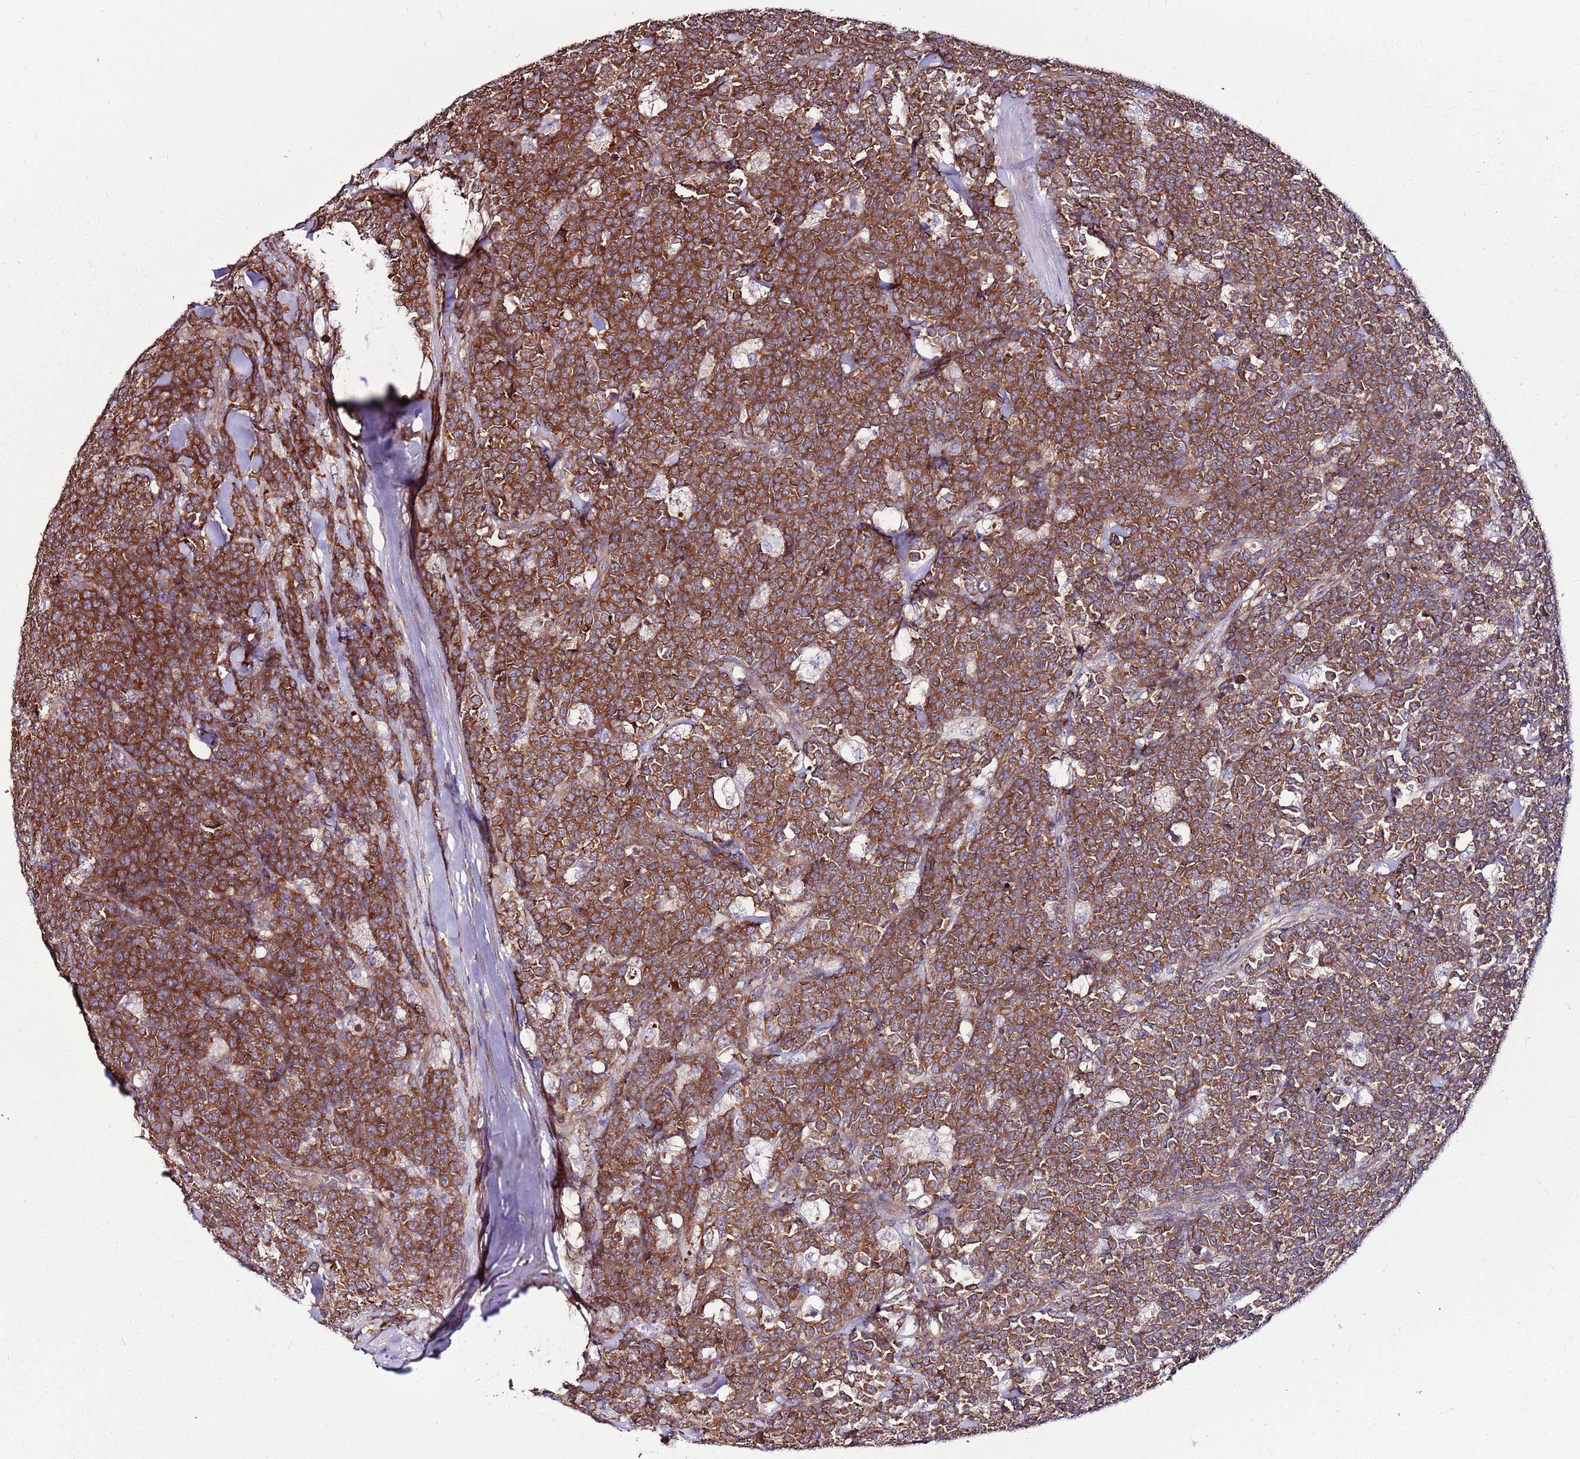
{"staining": {"intensity": "strong", "quantity": ">75%", "location": "cytoplasmic/membranous"}, "tissue": "lymphoma", "cell_type": "Tumor cells", "image_type": "cancer", "snomed": [{"axis": "morphology", "description": "Malignant lymphoma, non-Hodgkin's type, High grade"}, {"axis": "topography", "description": "Small intestine"}, {"axis": "topography", "description": "Colon"}], "caption": "Human malignant lymphoma, non-Hodgkin's type (high-grade) stained with a brown dye reveals strong cytoplasmic/membranous positive expression in approximately >75% of tumor cells.", "gene": "ATXN2L", "patient": {"sex": "male", "age": 8}}